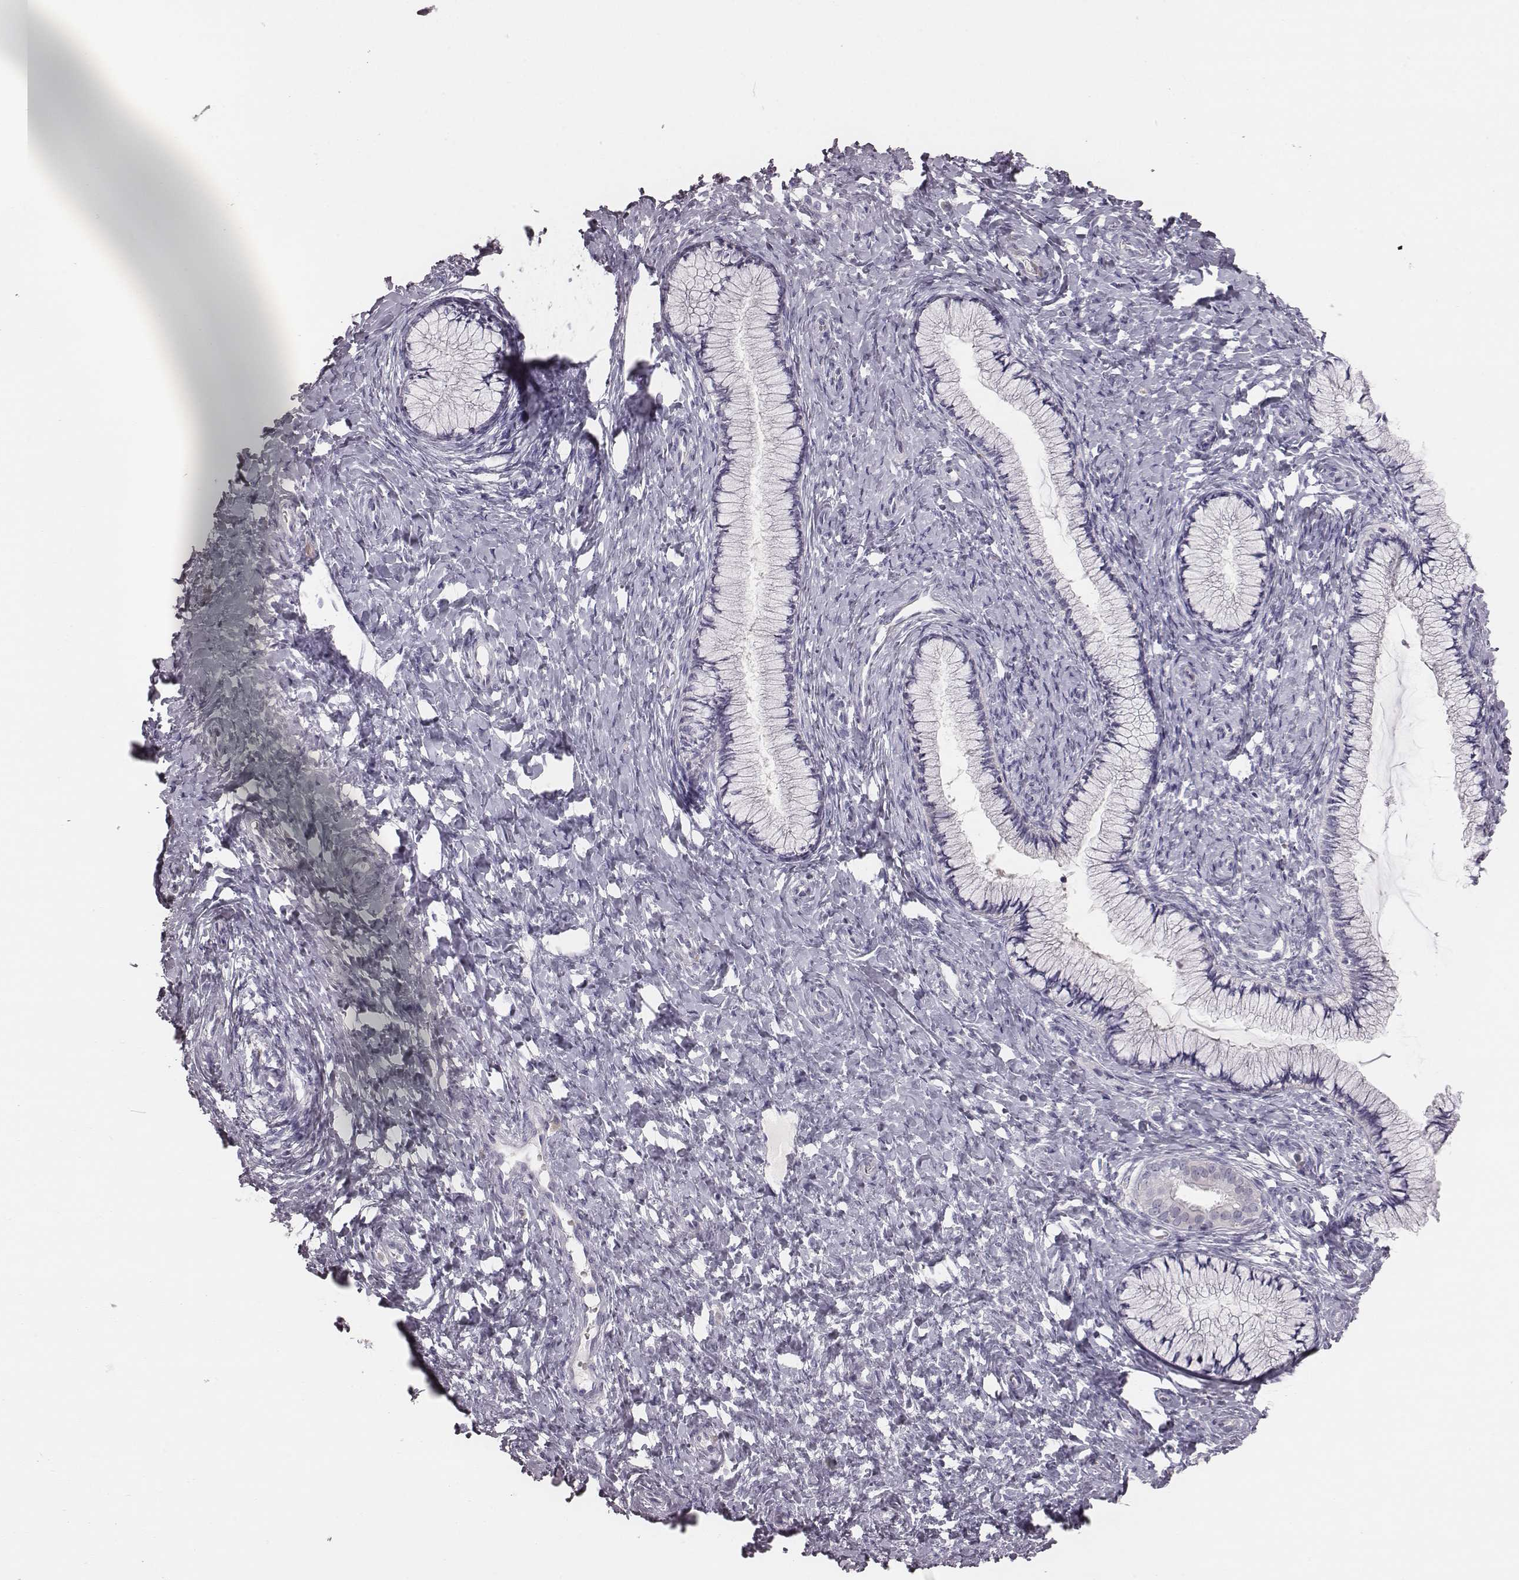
{"staining": {"intensity": "negative", "quantity": "none", "location": "none"}, "tissue": "cervix", "cell_type": "Glandular cells", "image_type": "normal", "snomed": [{"axis": "morphology", "description": "Normal tissue, NOS"}, {"axis": "topography", "description": "Cervix"}], "caption": "An immunohistochemistry (IHC) micrograph of normal cervix is shown. There is no staining in glandular cells of cervix. (Brightfield microscopy of DAB (3,3'-diaminobenzidine) IHC at high magnification).", "gene": "CRISP1", "patient": {"sex": "female", "age": 37}}